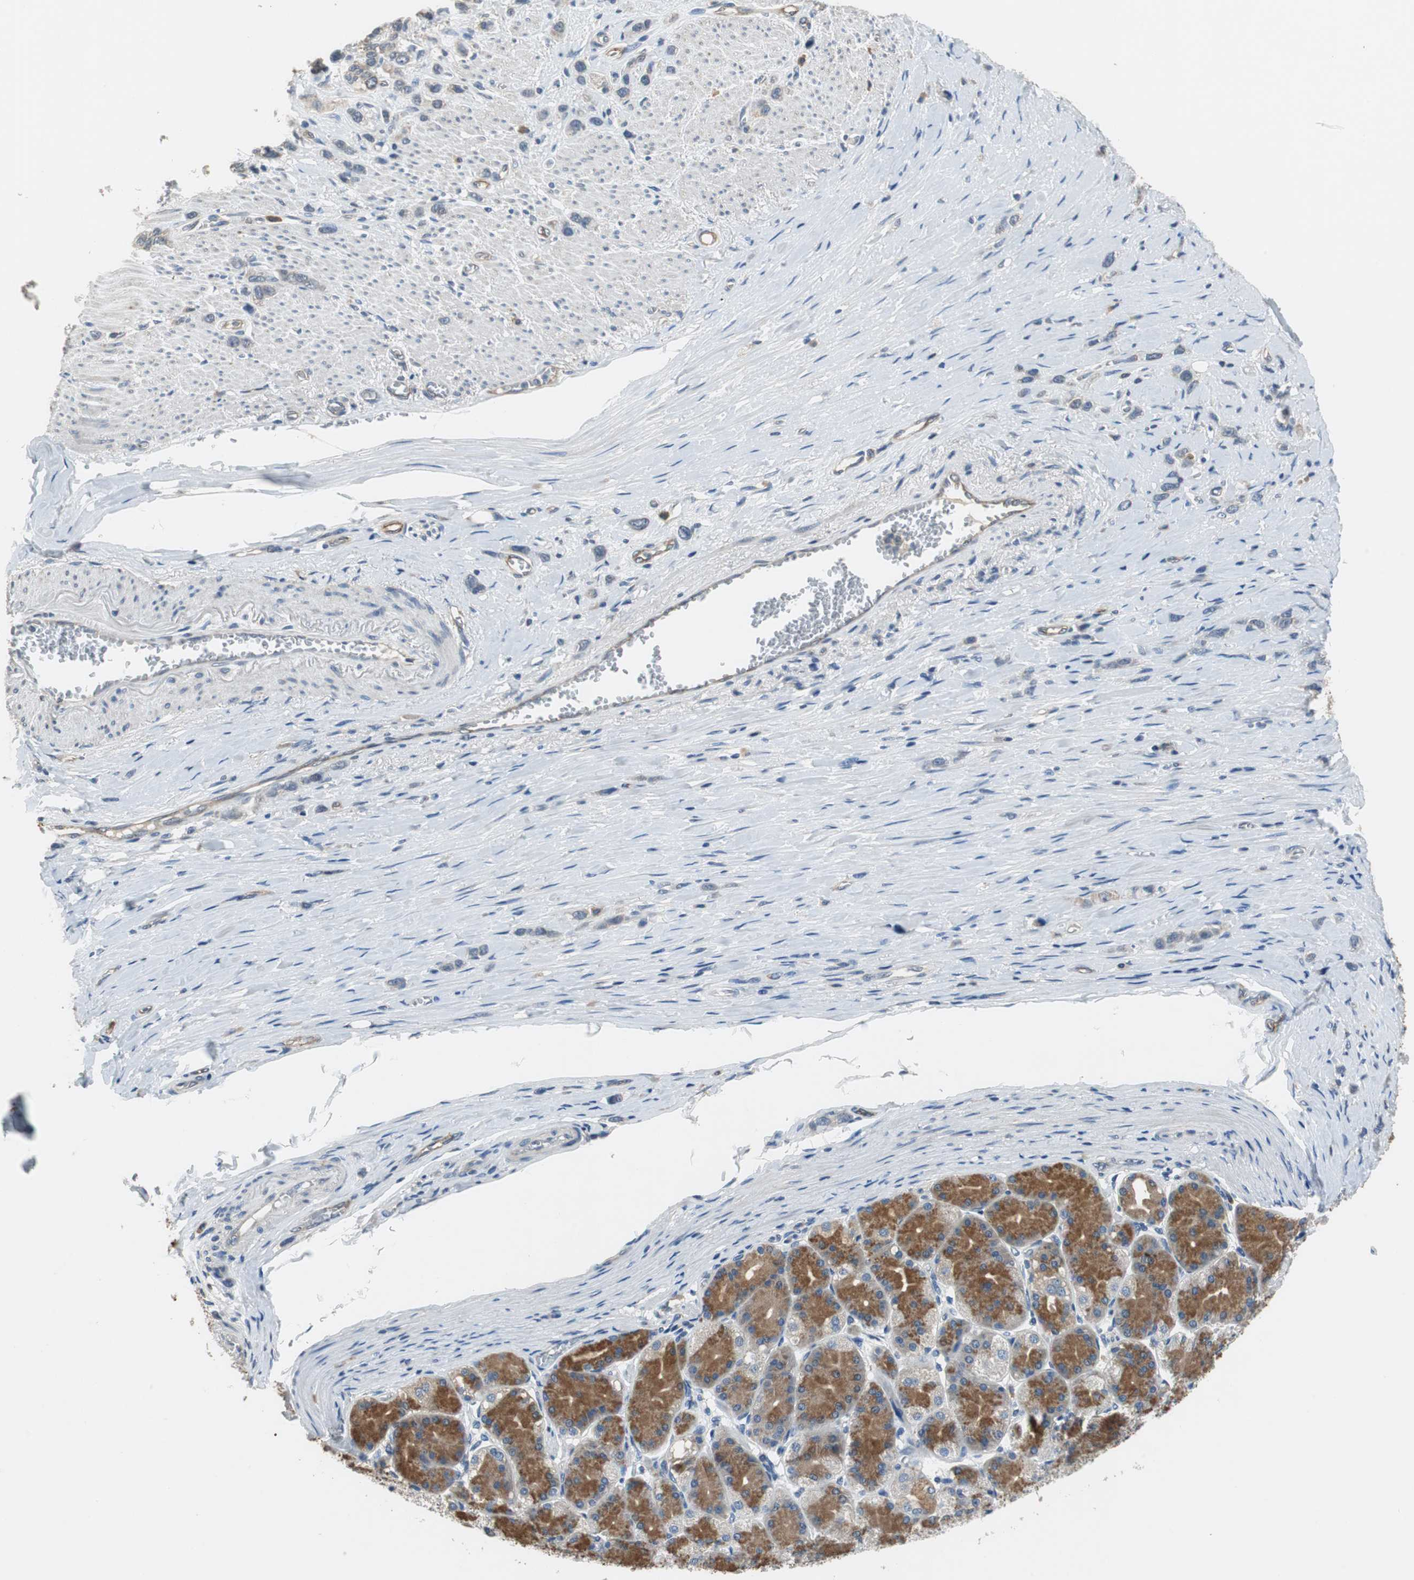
{"staining": {"intensity": "negative", "quantity": "none", "location": "none"}, "tissue": "stomach cancer", "cell_type": "Tumor cells", "image_type": "cancer", "snomed": [{"axis": "morphology", "description": "Normal tissue, NOS"}, {"axis": "morphology", "description": "Adenocarcinoma, NOS"}, {"axis": "morphology", "description": "Adenocarcinoma, High grade"}, {"axis": "topography", "description": "Stomach, upper"}, {"axis": "topography", "description": "Stomach"}], "caption": "This is a photomicrograph of immunohistochemistry (IHC) staining of adenocarcinoma (high-grade) (stomach), which shows no expression in tumor cells.", "gene": "MTIF2", "patient": {"sex": "female", "age": 65}}